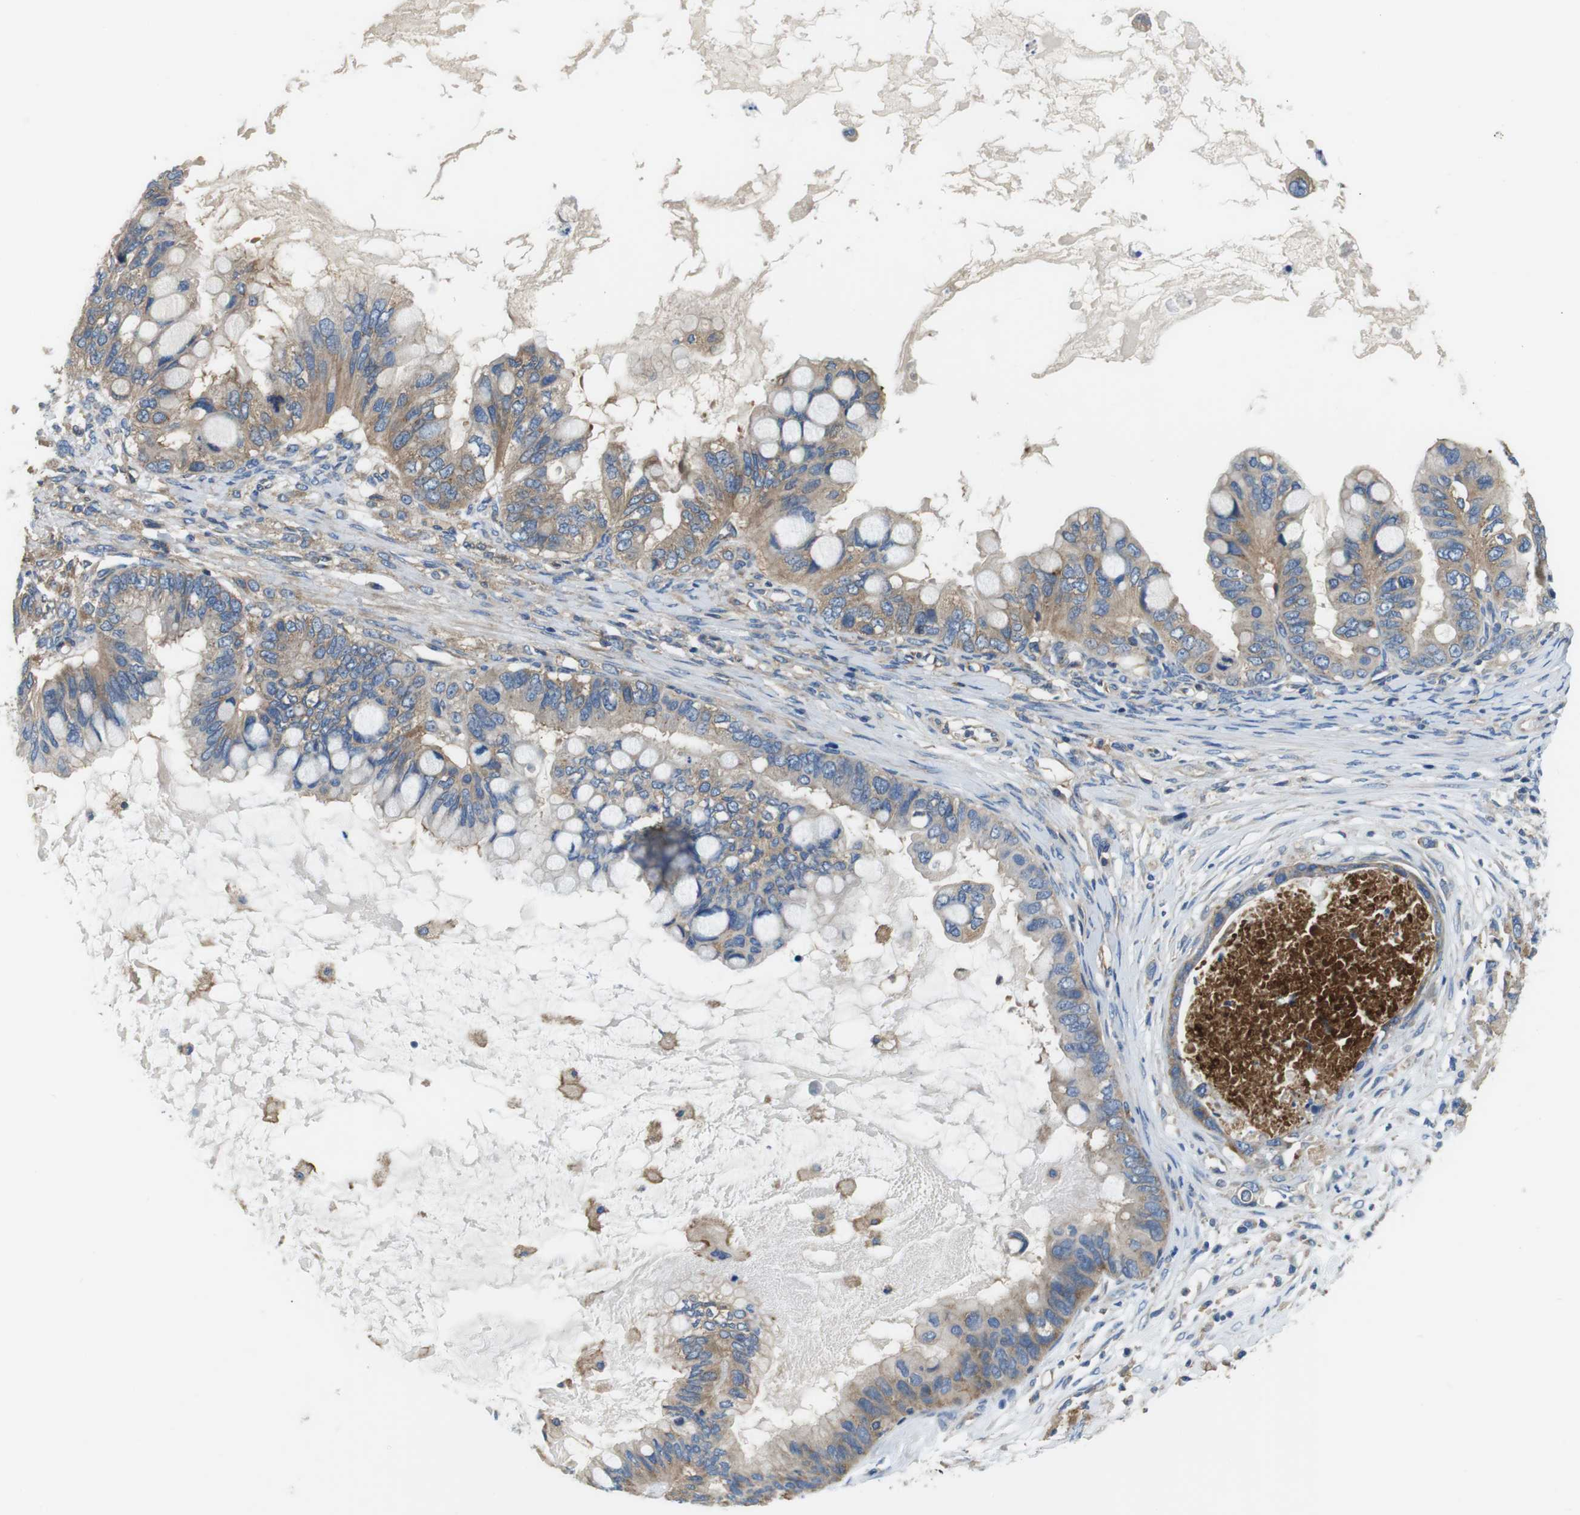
{"staining": {"intensity": "weak", "quantity": ">75%", "location": "cytoplasmic/membranous"}, "tissue": "ovarian cancer", "cell_type": "Tumor cells", "image_type": "cancer", "snomed": [{"axis": "morphology", "description": "Cystadenocarcinoma, mucinous, NOS"}, {"axis": "topography", "description": "Ovary"}], "caption": "About >75% of tumor cells in human ovarian cancer (mucinous cystadenocarcinoma) reveal weak cytoplasmic/membranous protein staining as visualized by brown immunohistochemical staining.", "gene": "DENND4C", "patient": {"sex": "female", "age": 80}}